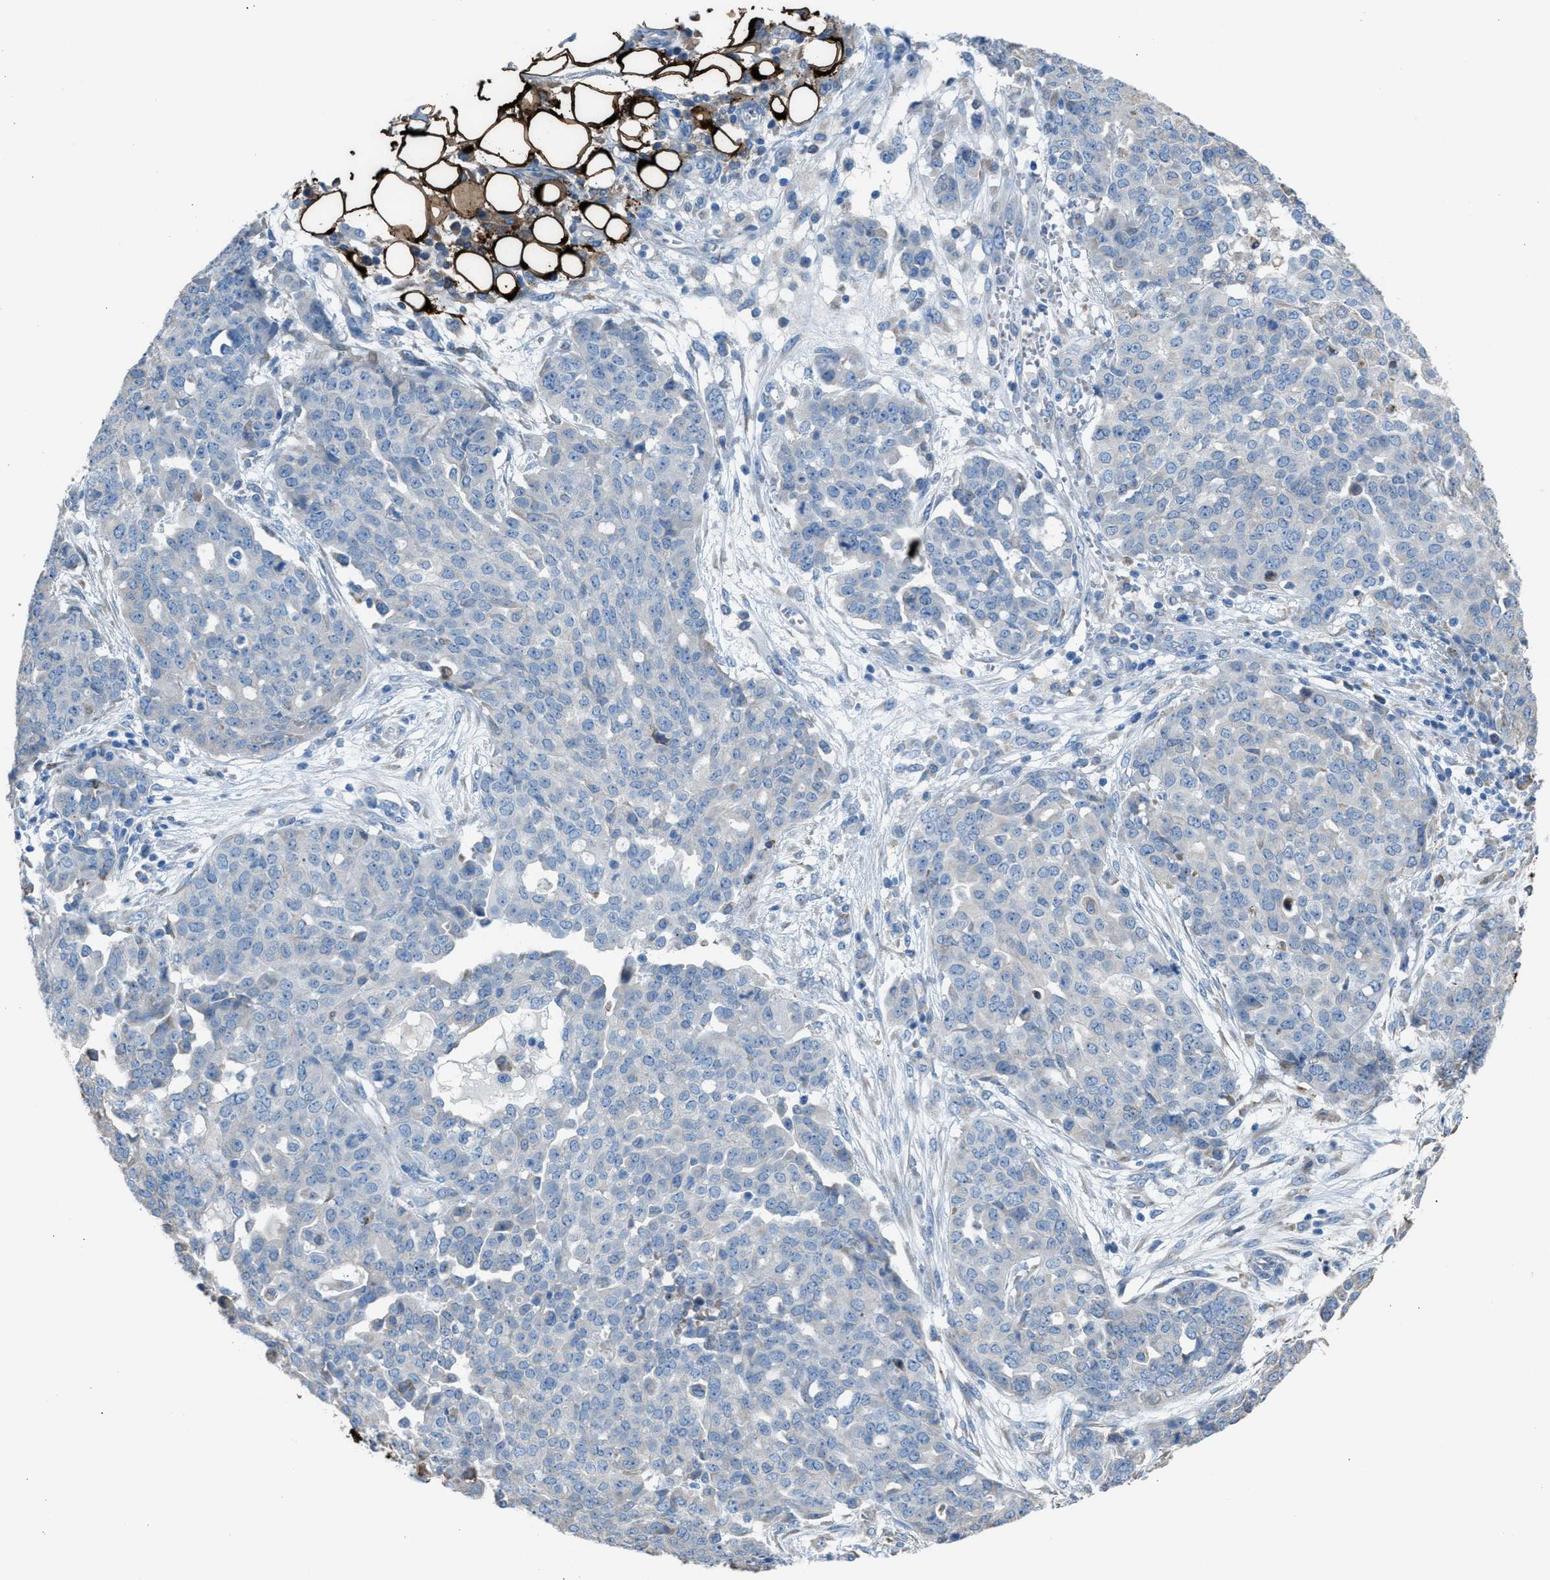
{"staining": {"intensity": "negative", "quantity": "none", "location": "none"}, "tissue": "ovarian cancer", "cell_type": "Tumor cells", "image_type": "cancer", "snomed": [{"axis": "morphology", "description": "Cystadenocarcinoma, serous, NOS"}, {"axis": "topography", "description": "Soft tissue"}, {"axis": "topography", "description": "Ovary"}], "caption": "DAB (3,3'-diaminobenzidine) immunohistochemical staining of human ovarian cancer shows no significant staining in tumor cells.", "gene": "CA3", "patient": {"sex": "female", "age": 57}}